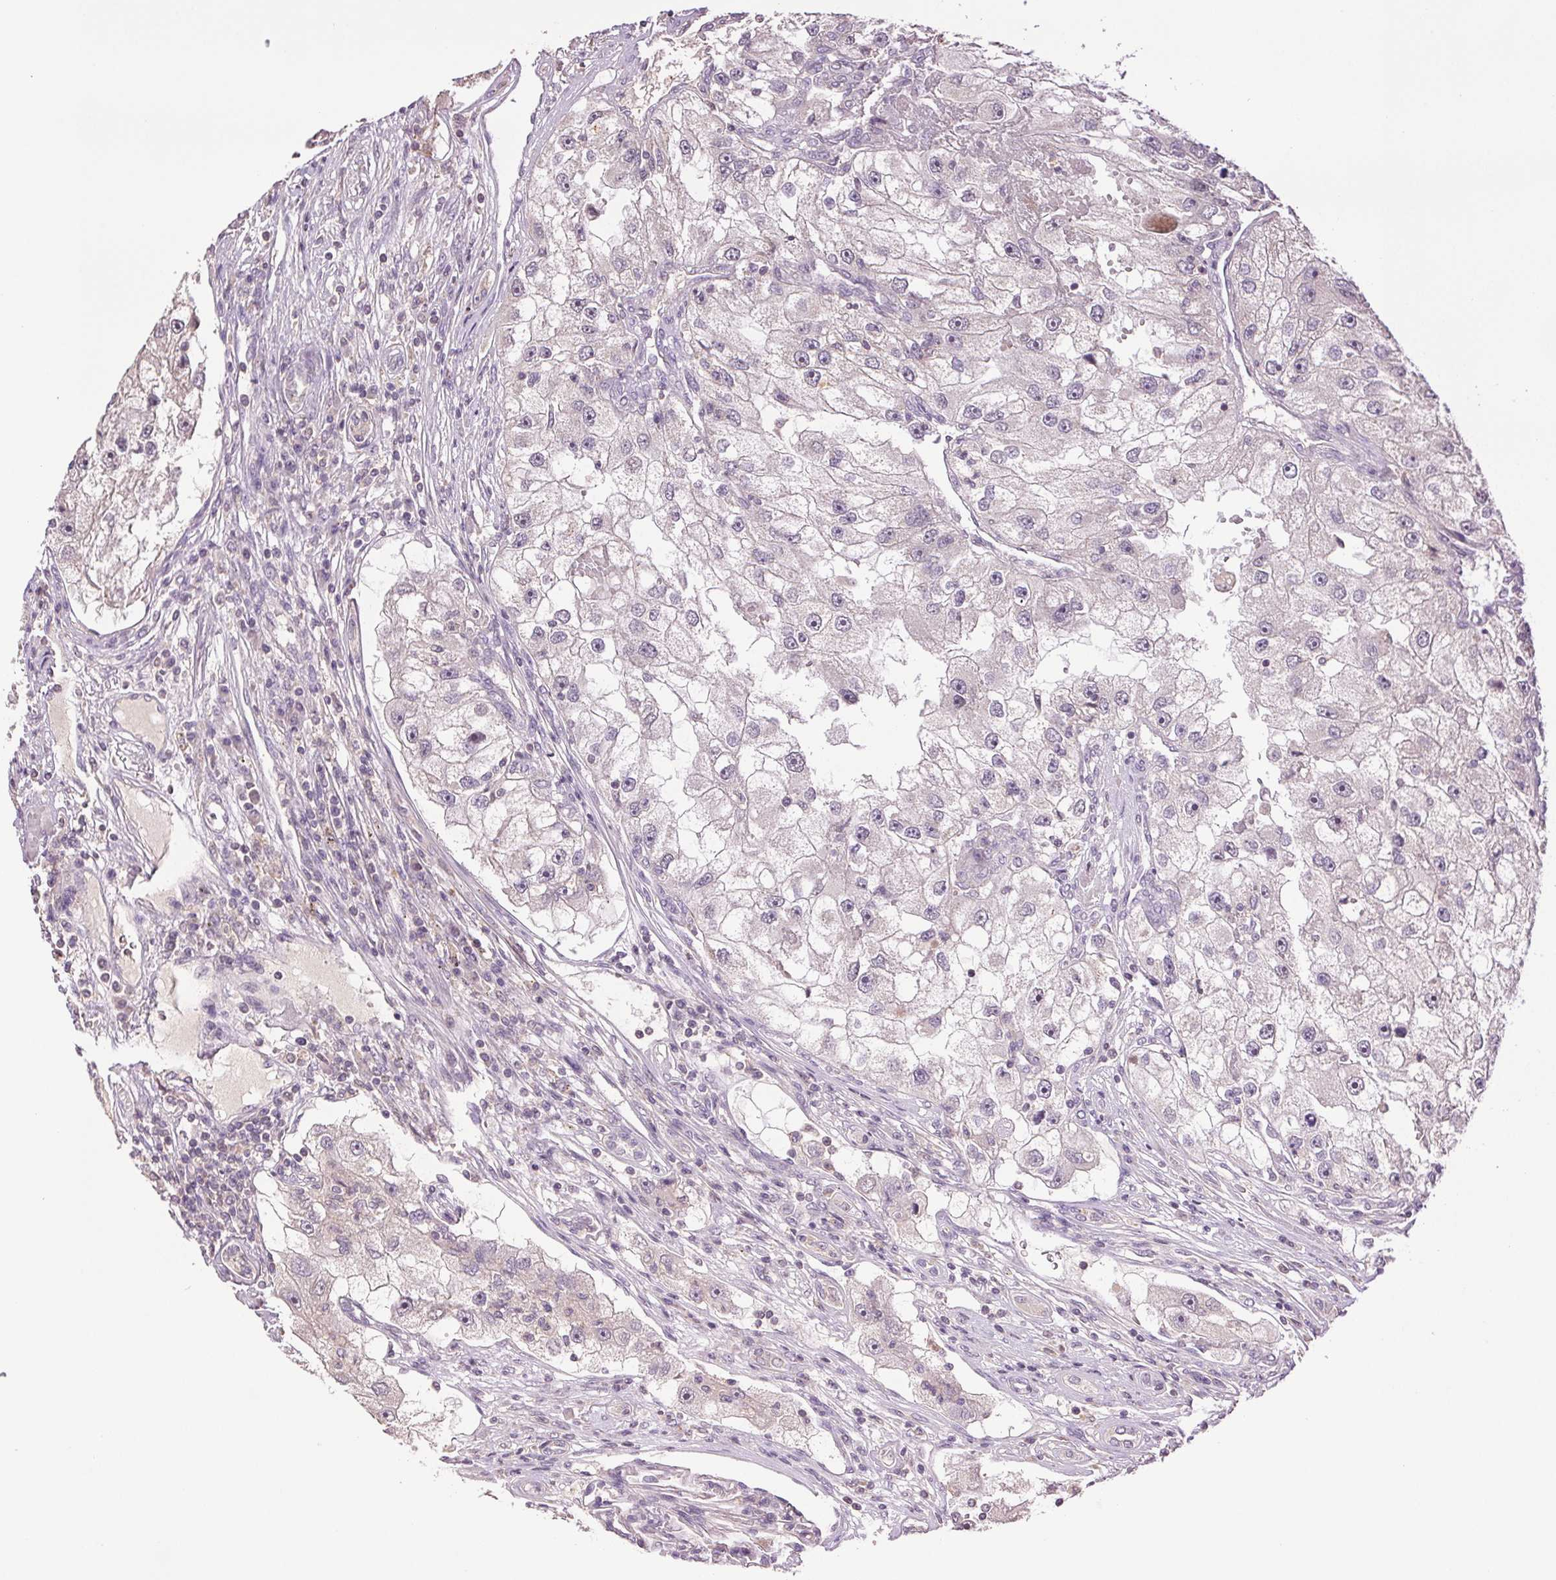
{"staining": {"intensity": "negative", "quantity": "none", "location": "none"}, "tissue": "renal cancer", "cell_type": "Tumor cells", "image_type": "cancer", "snomed": [{"axis": "morphology", "description": "Adenocarcinoma, NOS"}, {"axis": "topography", "description": "Kidney"}], "caption": "The immunohistochemistry micrograph has no significant staining in tumor cells of renal adenocarcinoma tissue.", "gene": "TMEM253", "patient": {"sex": "male", "age": 63}}